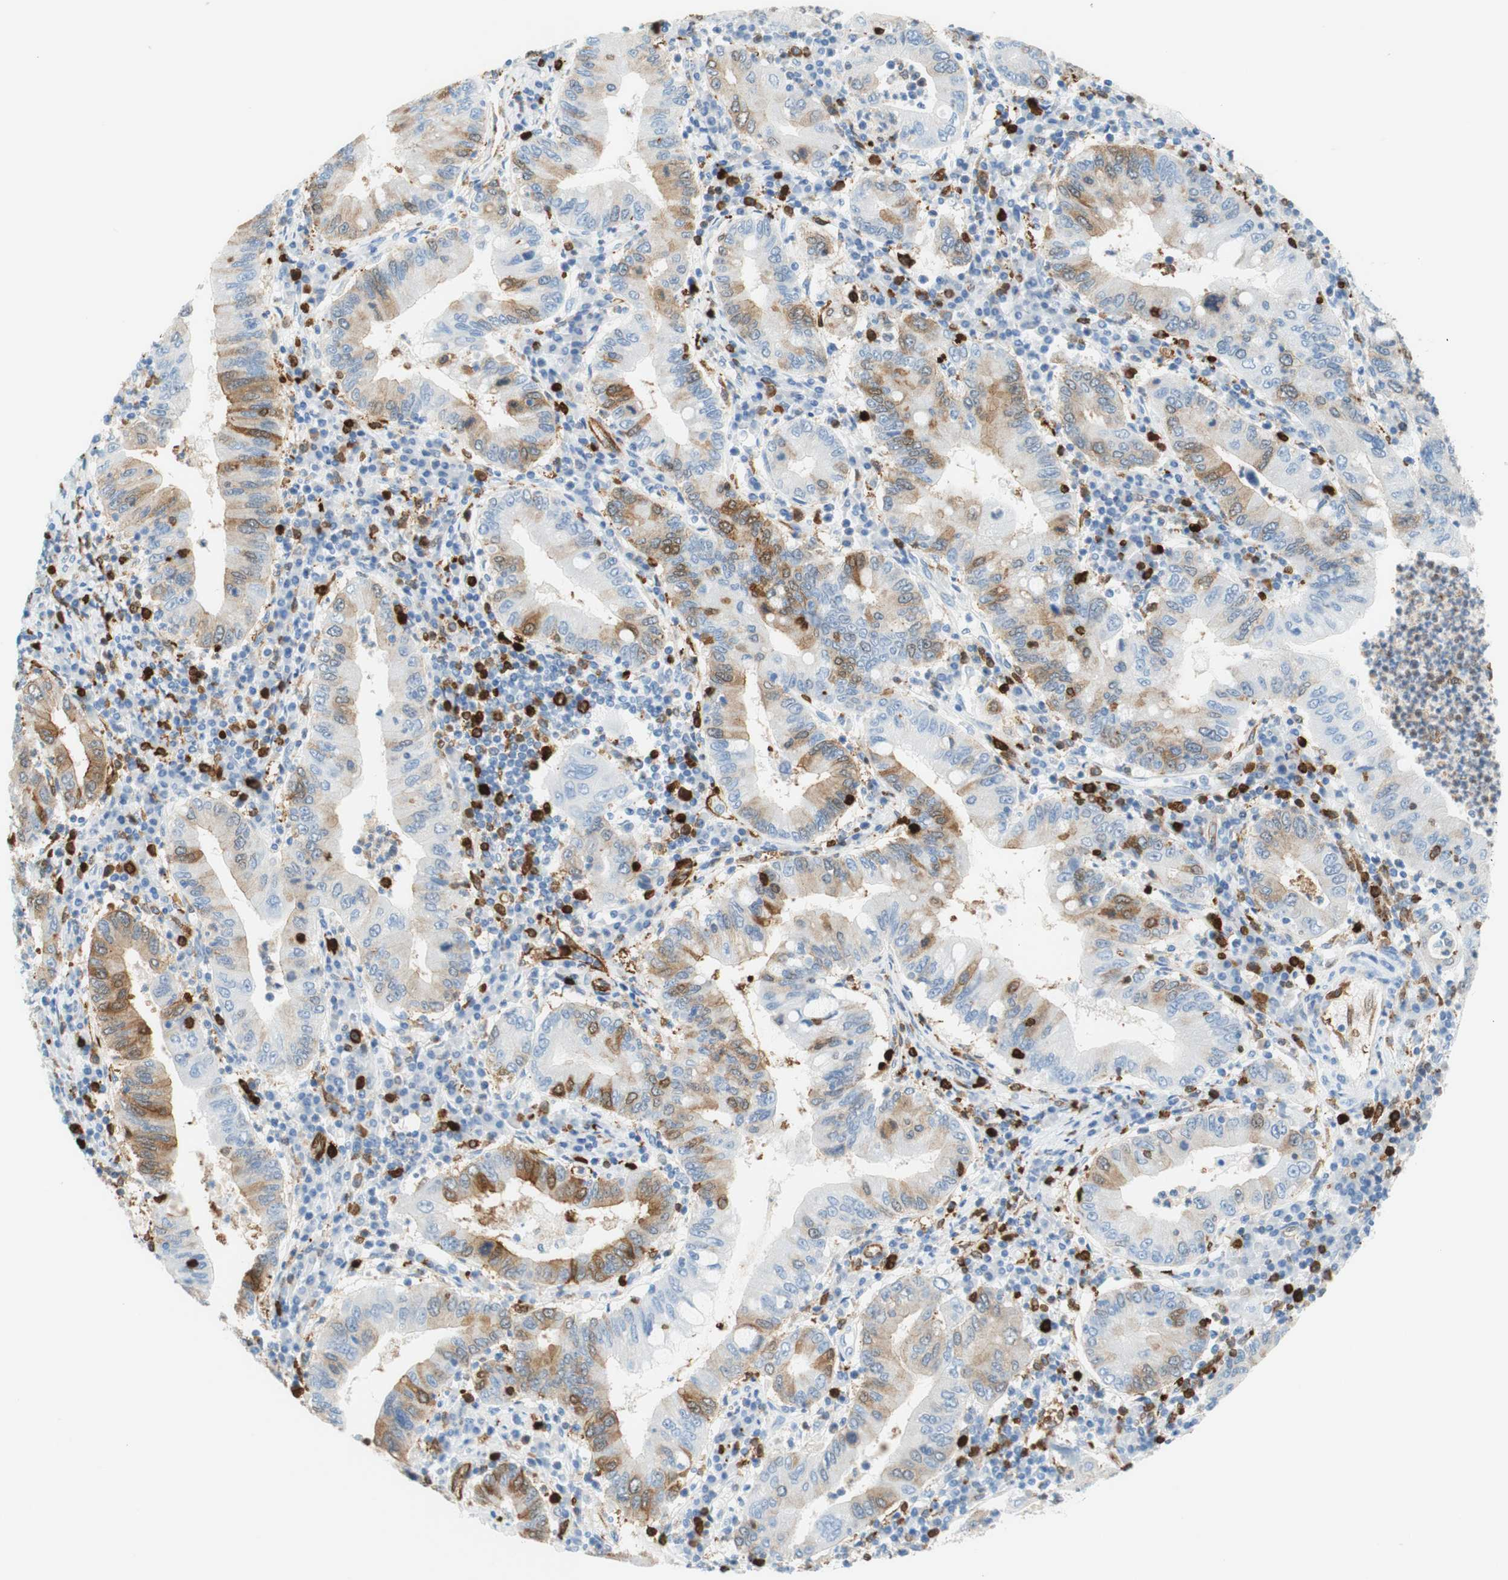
{"staining": {"intensity": "weak", "quantity": "25%-75%", "location": "cytoplasmic/membranous"}, "tissue": "stomach cancer", "cell_type": "Tumor cells", "image_type": "cancer", "snomed": [{"axis": "morphology", "description": "Normal tissue, NOS"}, {"axis": "morphology", "description": "Adenocarcinoma, NOS"}, {"axis": "topography", "description": "Esophagus"}, {"axis": "topography", "description": "Stomach, upper"}, {"axis": "topography", "description": "Peripheral nerve tissue"}], "caption": "The histopathology image displays staining of stomach cancer, revealing weak cytoplasmic/membranous protein positivity (brown color) within tumor cells.", "gene": "STMN1", "patient": {"sex": "male", "age": 62}}